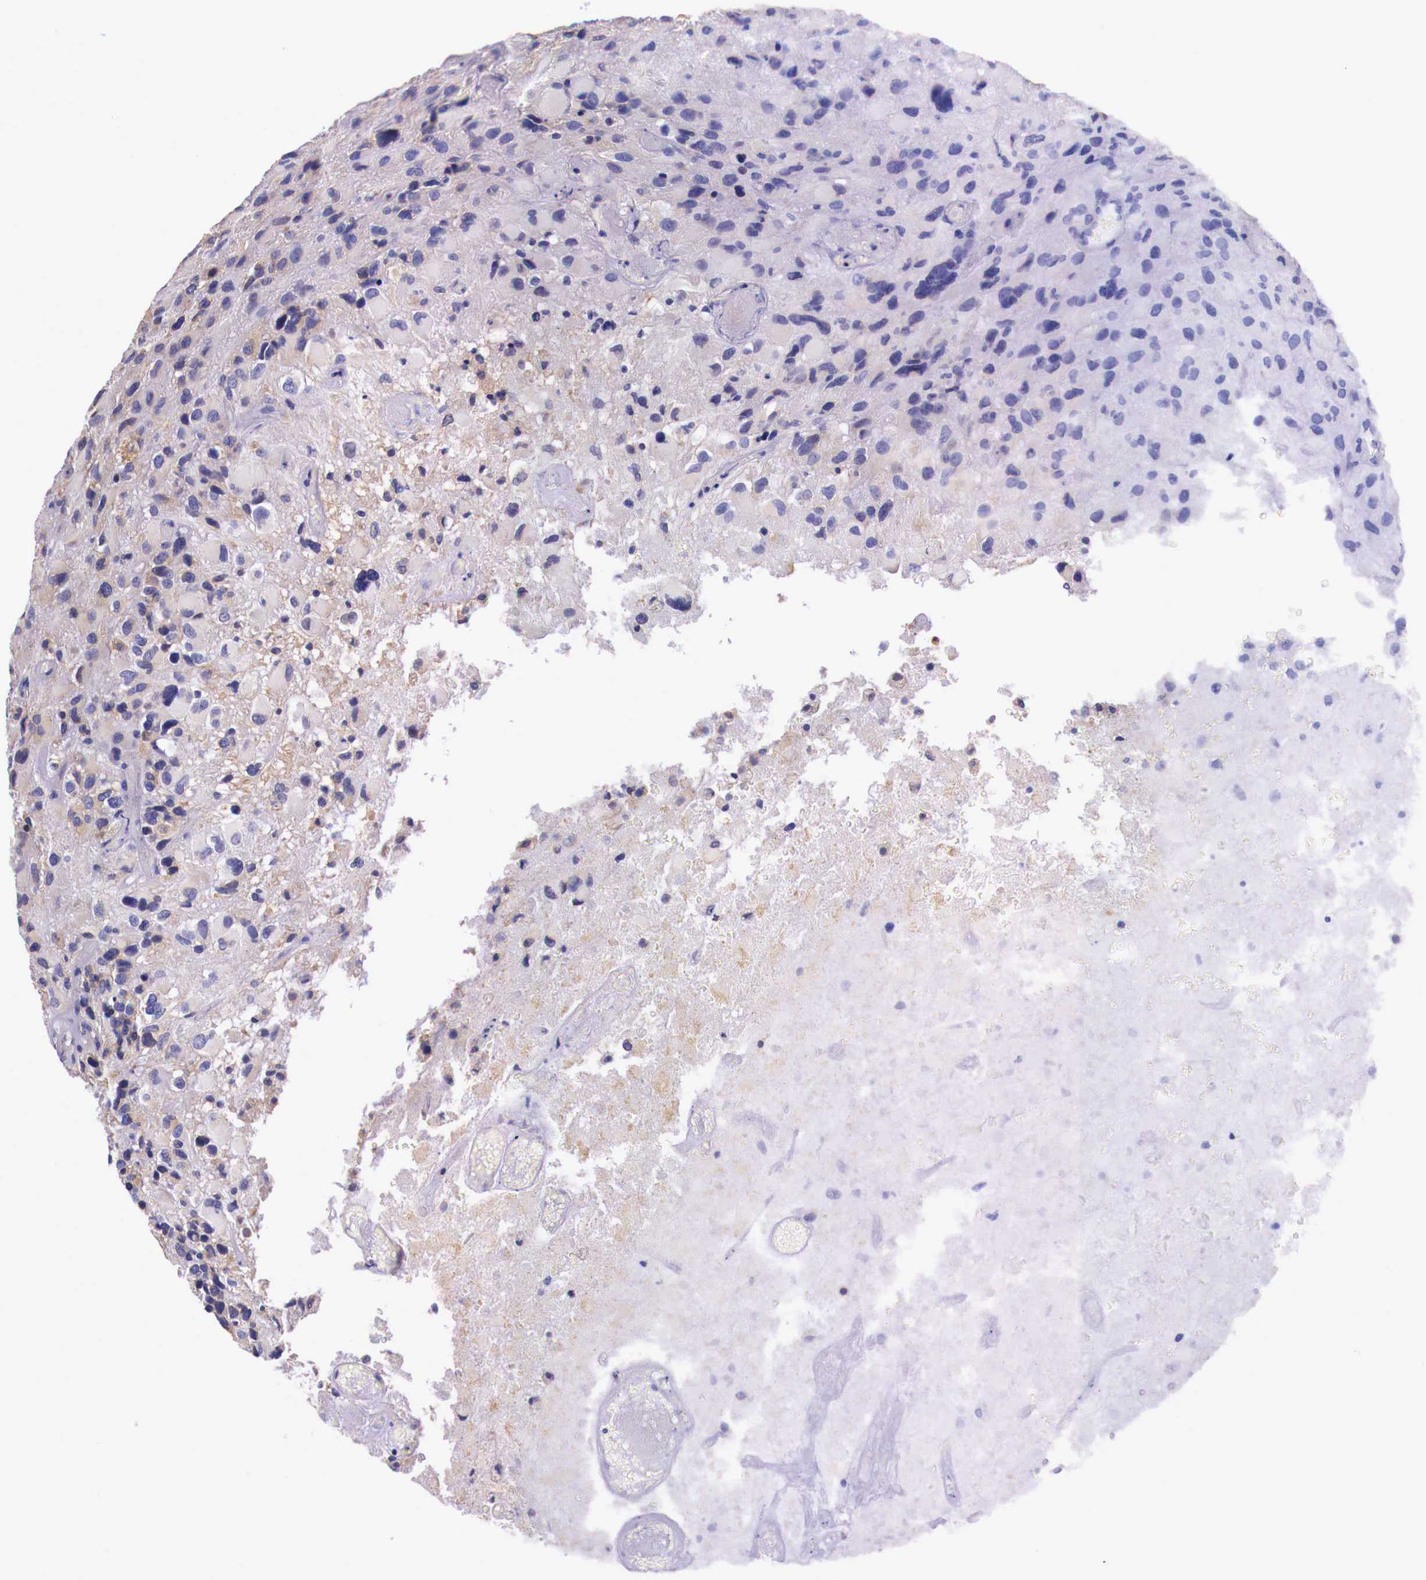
{"staining": {"intensity": "weak", "quantity": "<25%", "location": "cytoplasmic/membranous"}, "tissue": "glioma", "cell_type": "Tumor cells", "image_type": "cancer", "snomed": [{"axis": "morphology", "description": "Glioma, malignant, High grade"}, {"axis": "topography", "description": "Brain"}], "caption": "A micrograph of human glioma is negative for staining in tumor cells.", "gene": "GRIPAP1", "patient": {"sex": "male", "age": 69}}